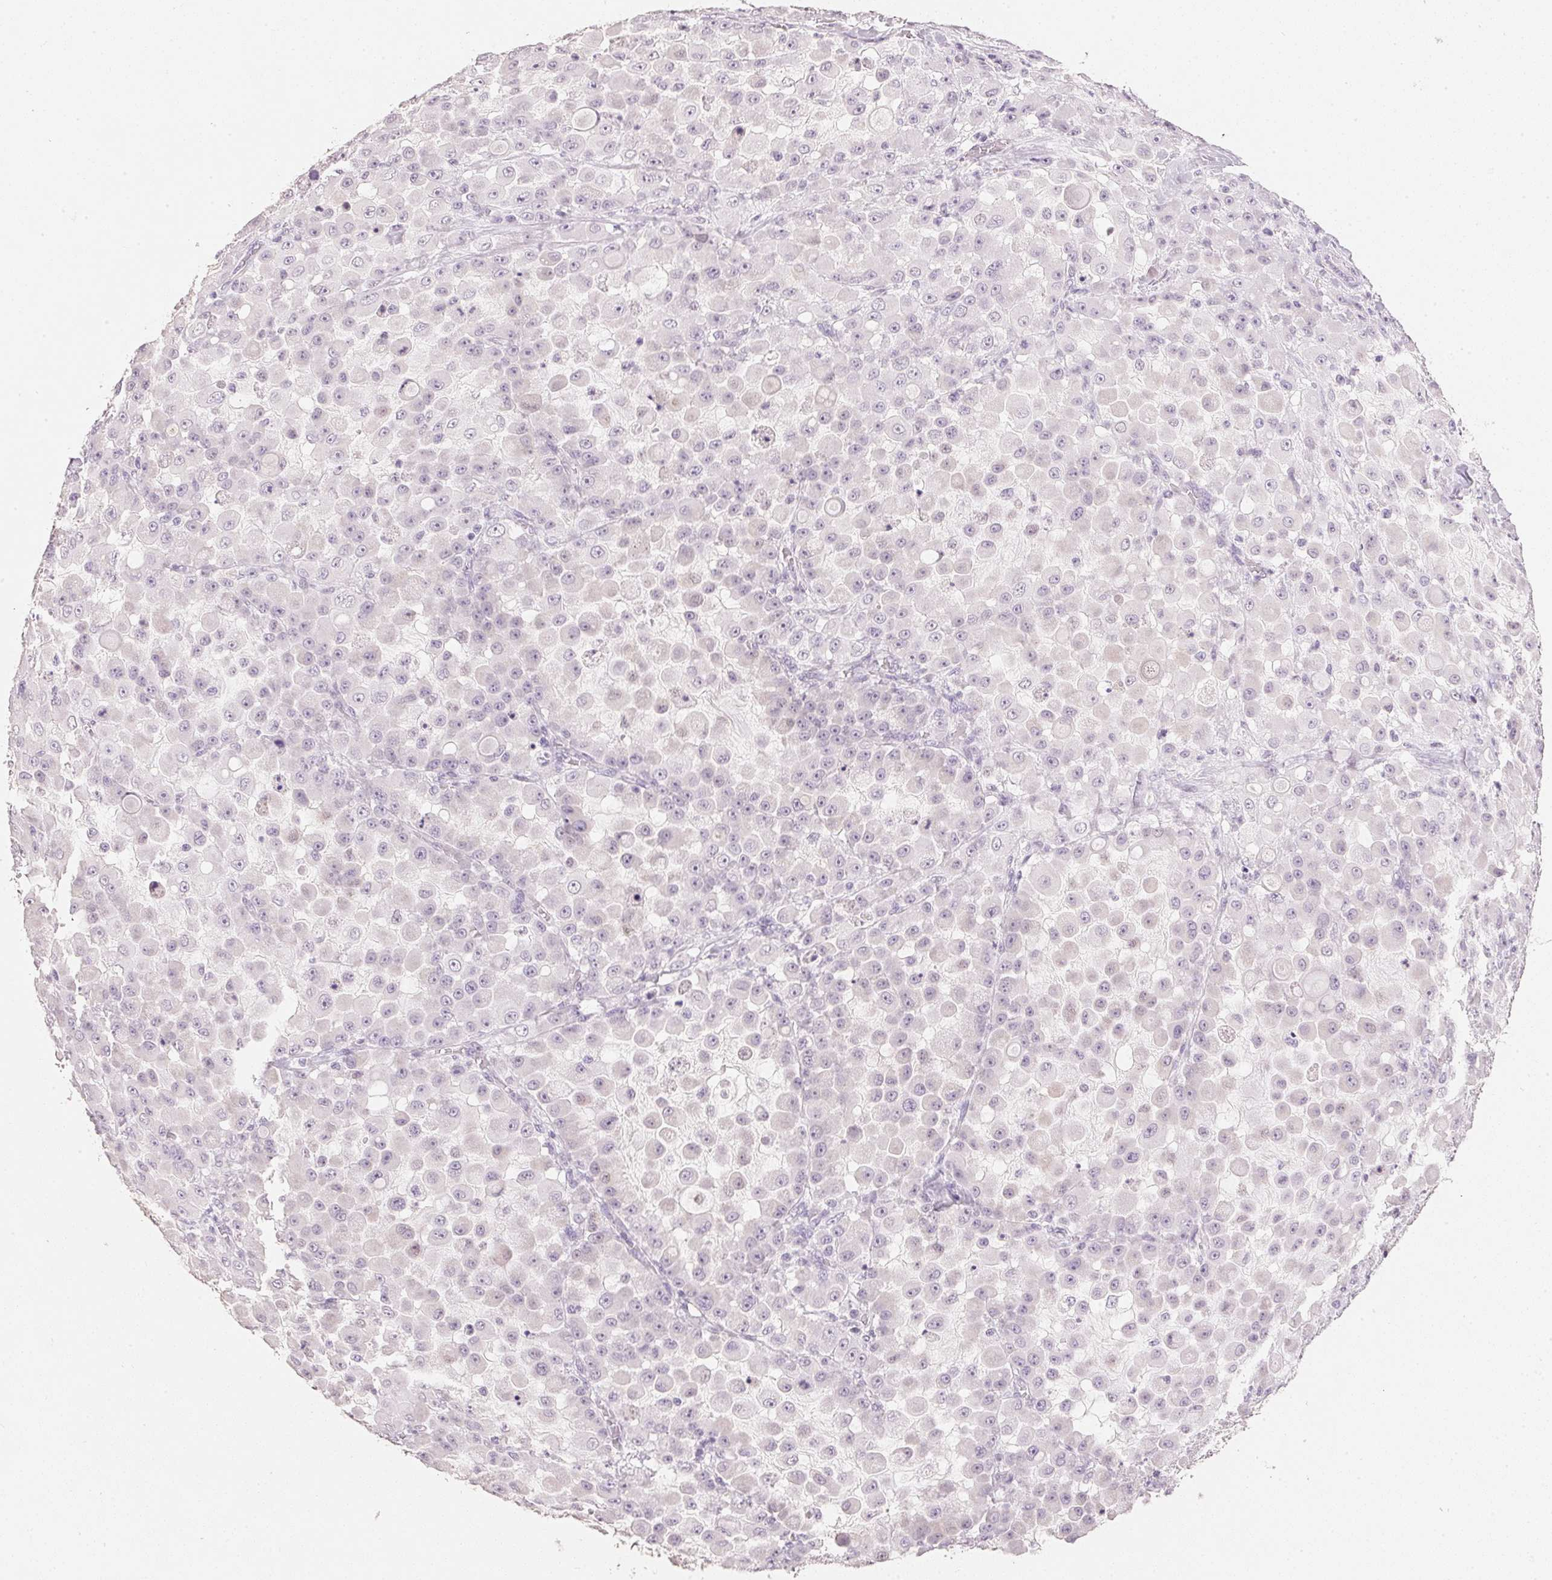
{"staining": {"intensity": "negative", "quantity": "none", "location": "none"}, "tissue": "stomach cancer", "cell_type": "Tumor cells", "image_type": "cancer", "snomed": [{"axis": "morphology", "description": "Adenocarcinoma, NOS"}, {"axis": "topography", "description": "Stomach"}], "caption": "The micrograph shows no significant staining in tumor cells of stomach adenocarcinoma.", "gene": "IGFBP1", "patient": {"sex": "female", "age": 76}}